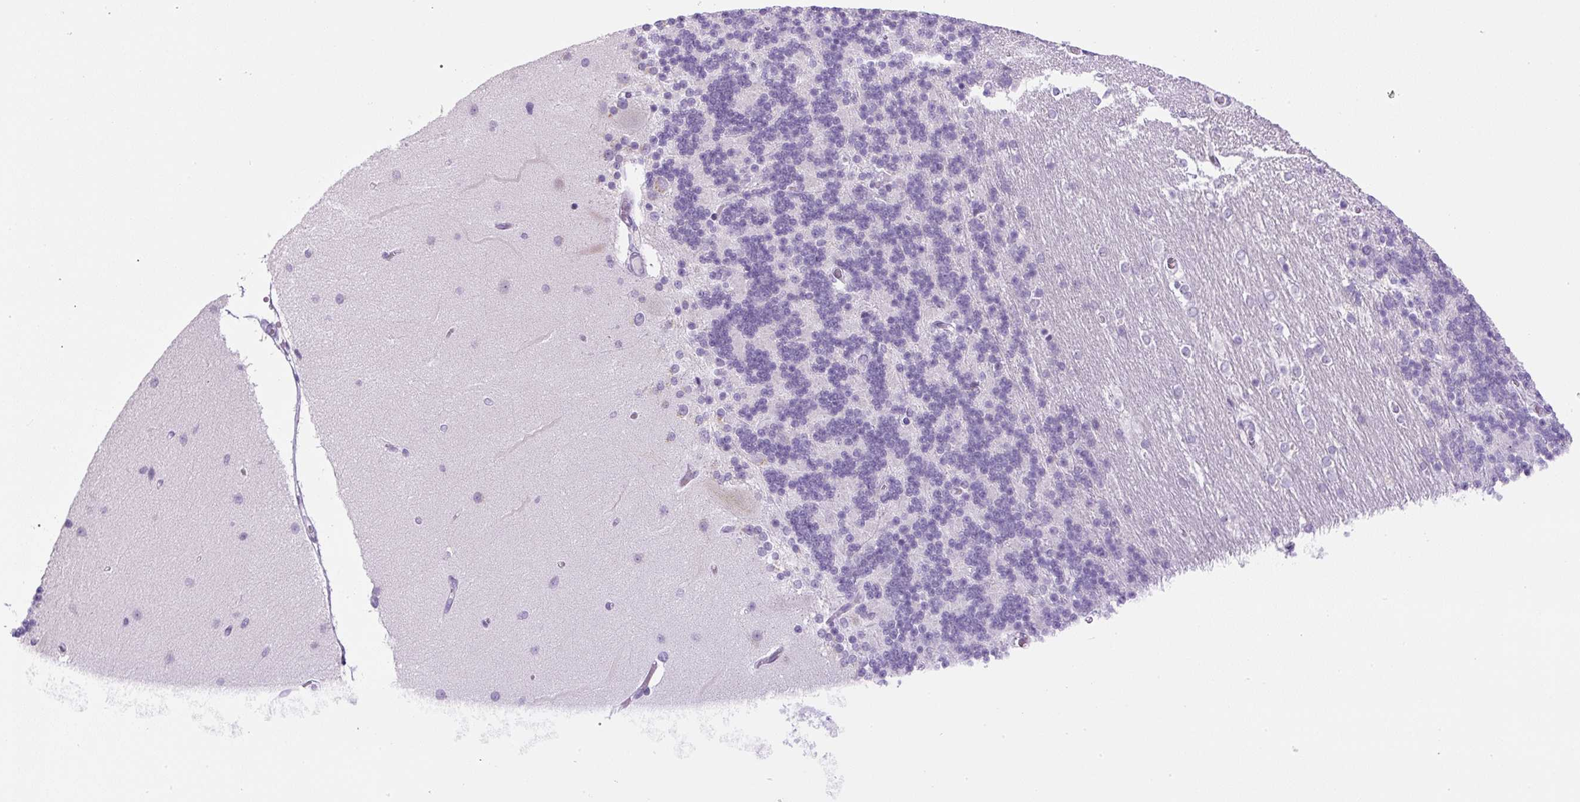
{"staining": {"intensity": "negative", "quantity": "none", "location": "none"}, "tissue": "cerebellum", "cell_type": "Cells in granular layer", "image_type": "normal", "snomed": [{"axis": "morphology", "description": "Normal tissue, NOS"}, {"axis": "topography", "description": "Cerebellum"}], "caption": "Image shows no protein expression in cells in granular layer of normal cerebellum. Nuclei are stained in blue.", "gene": "RHBDD2", "patient": {"sex": "female", "age": 54}}